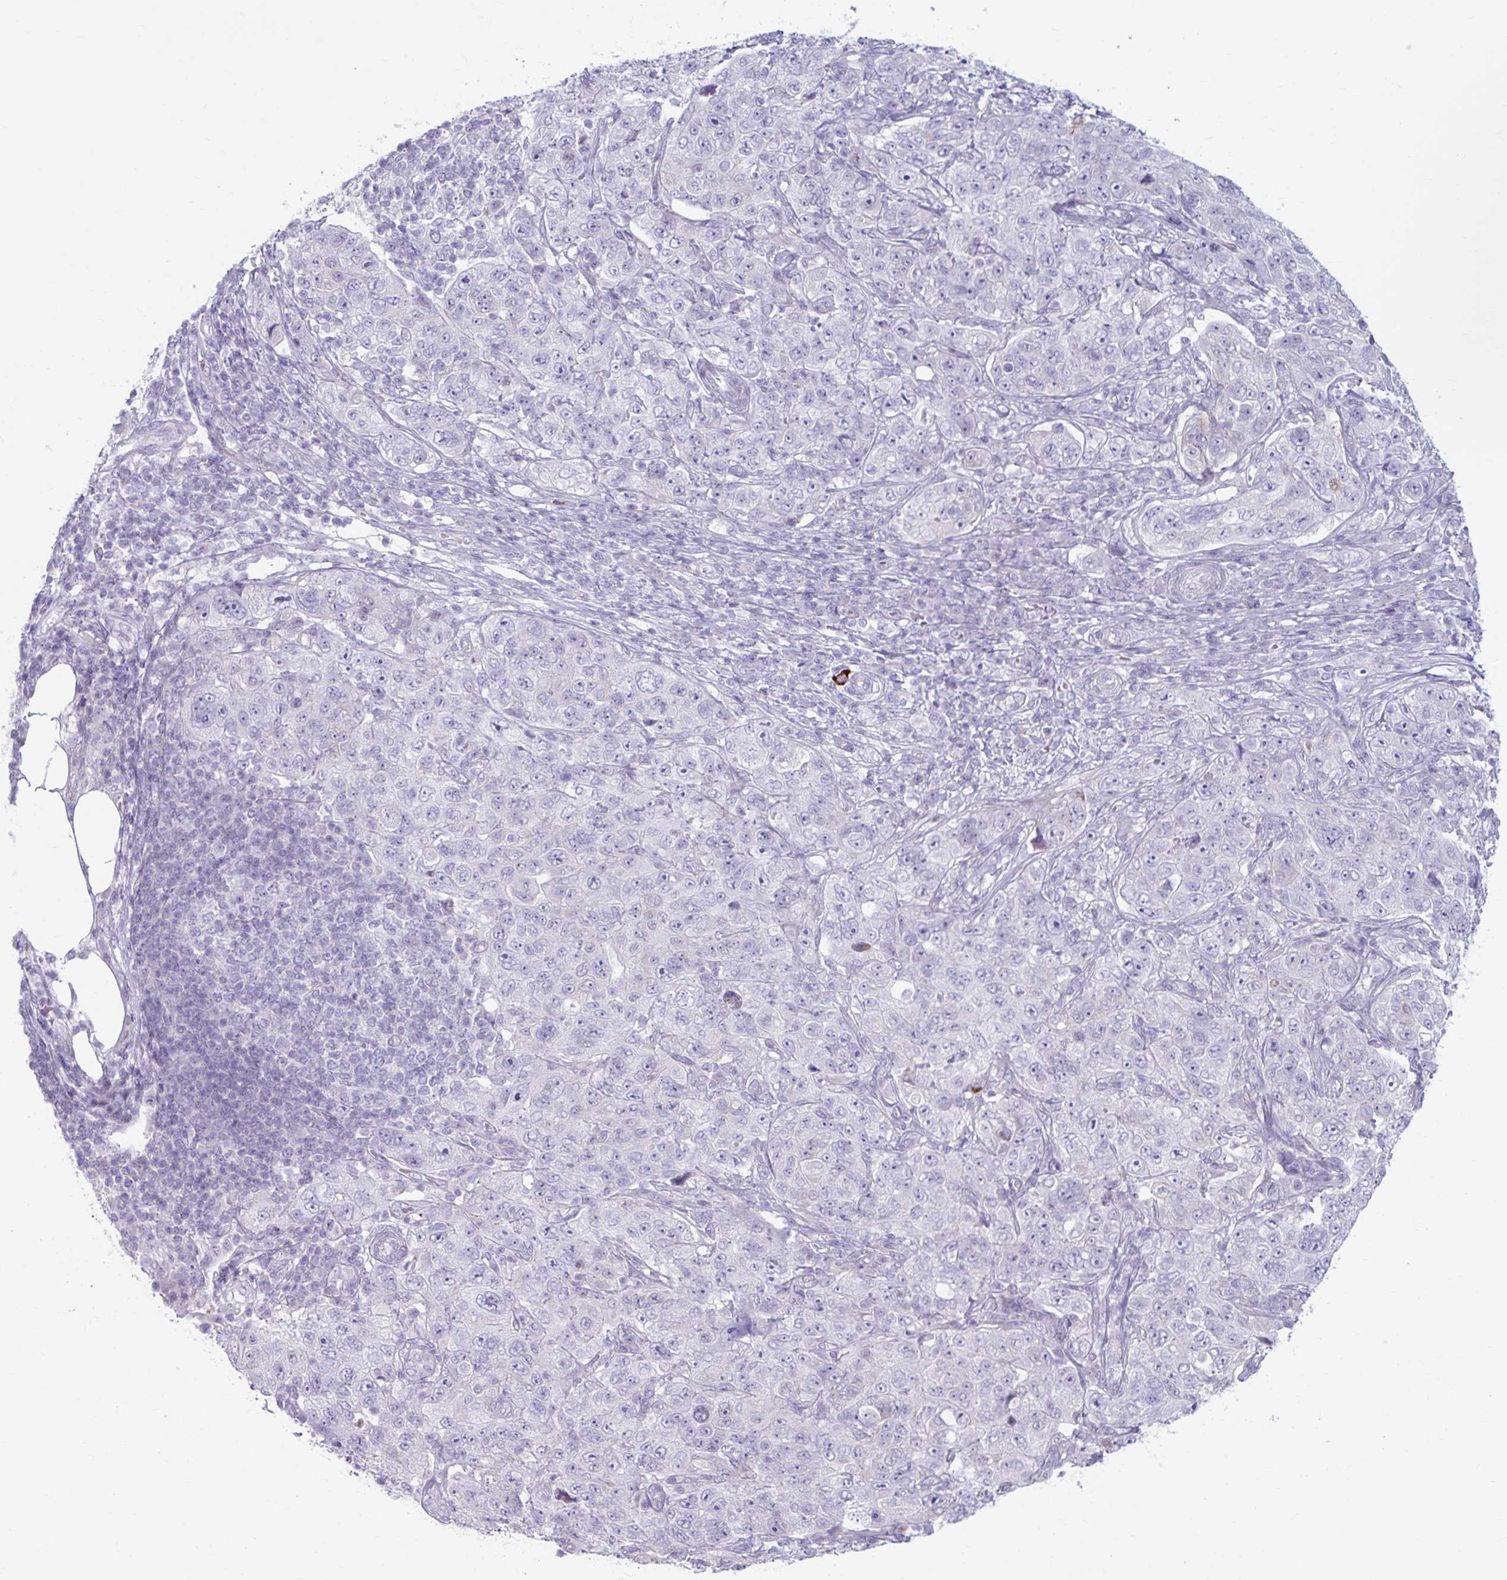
{"staining": {"intensity": "negative", "quantity": "none", "location": "none"}, "tissue": "pancreatic cancer", "cell_type": "Tumor cells", "image_type": "cancer", "snomed": [{"axis": "morphology", "description": "Adenocarcinoma, NOS"}, {"axis": "topography", "description": "Pancreas"}], "caption": "The image reveals no significant positivity in tumor cells of pancreatic adenocarcinoma. The staining was performed using DAB to visualize the protein expression in brown, while the nuclei were stained in blue with hematoxylin (Magnification: 20x).", "gene": "MSMO1", "patient": {"sex": "male", "age": 68}}